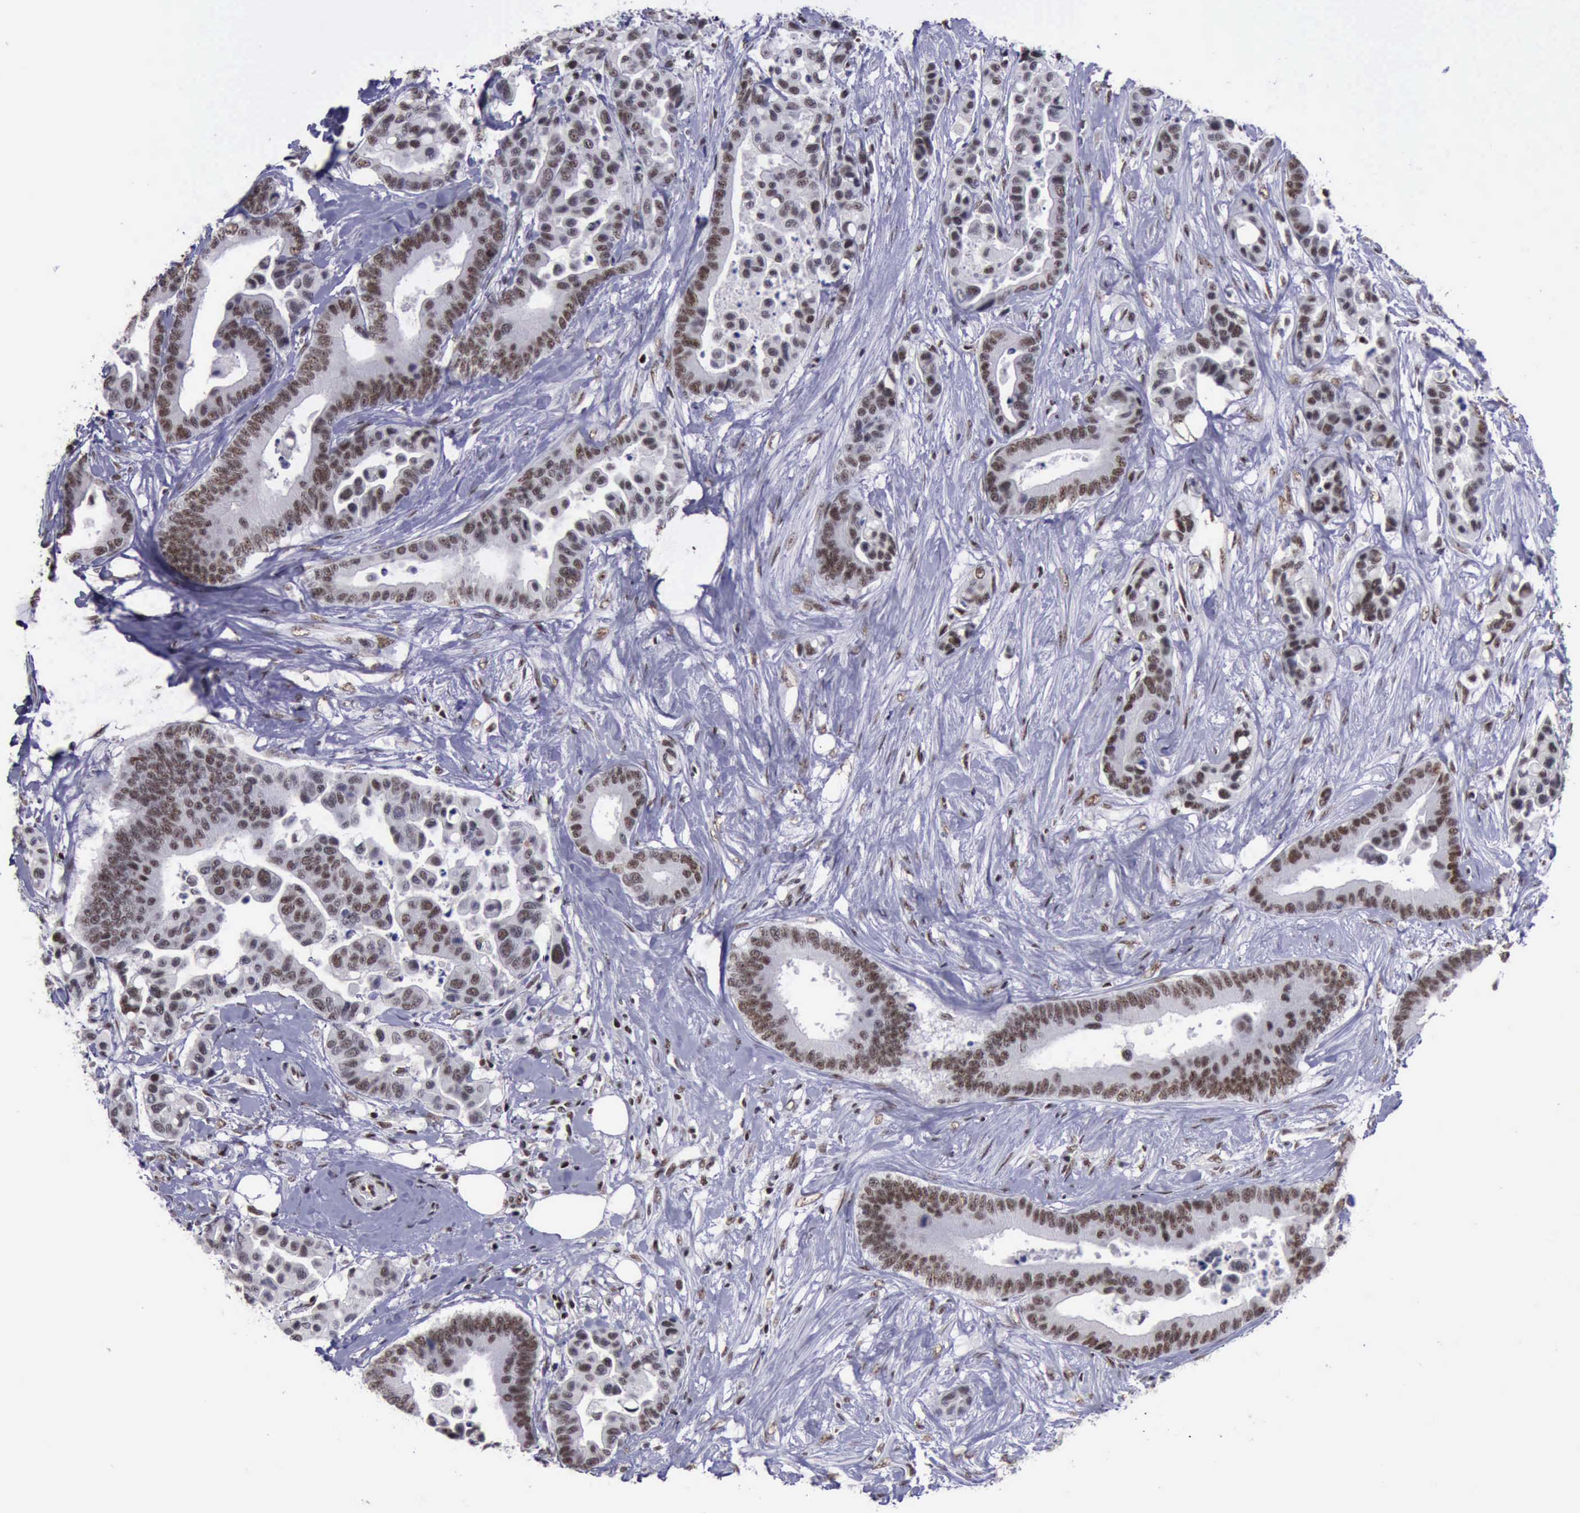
{"staining": {"intensity": "strong", "quantity": "25%-75%", "location": "nuclear"}, "tissue": "colorectal cancer", "cell_type": "Tumor cells", "image_type": "cancer", "snomed": [{"axis": "morphology", "description": "Adenocarcinoma, NOS"}, {"axis": "topography", "description": "Colon"}], "caption": "Human adenocarcinoma (colorectal) stained with a brown dye shows strong nuclear positive expression in about 25%-75% of tumor cells.", "gene": "YY1", "patient": {"sex": "male", "age": 82}}